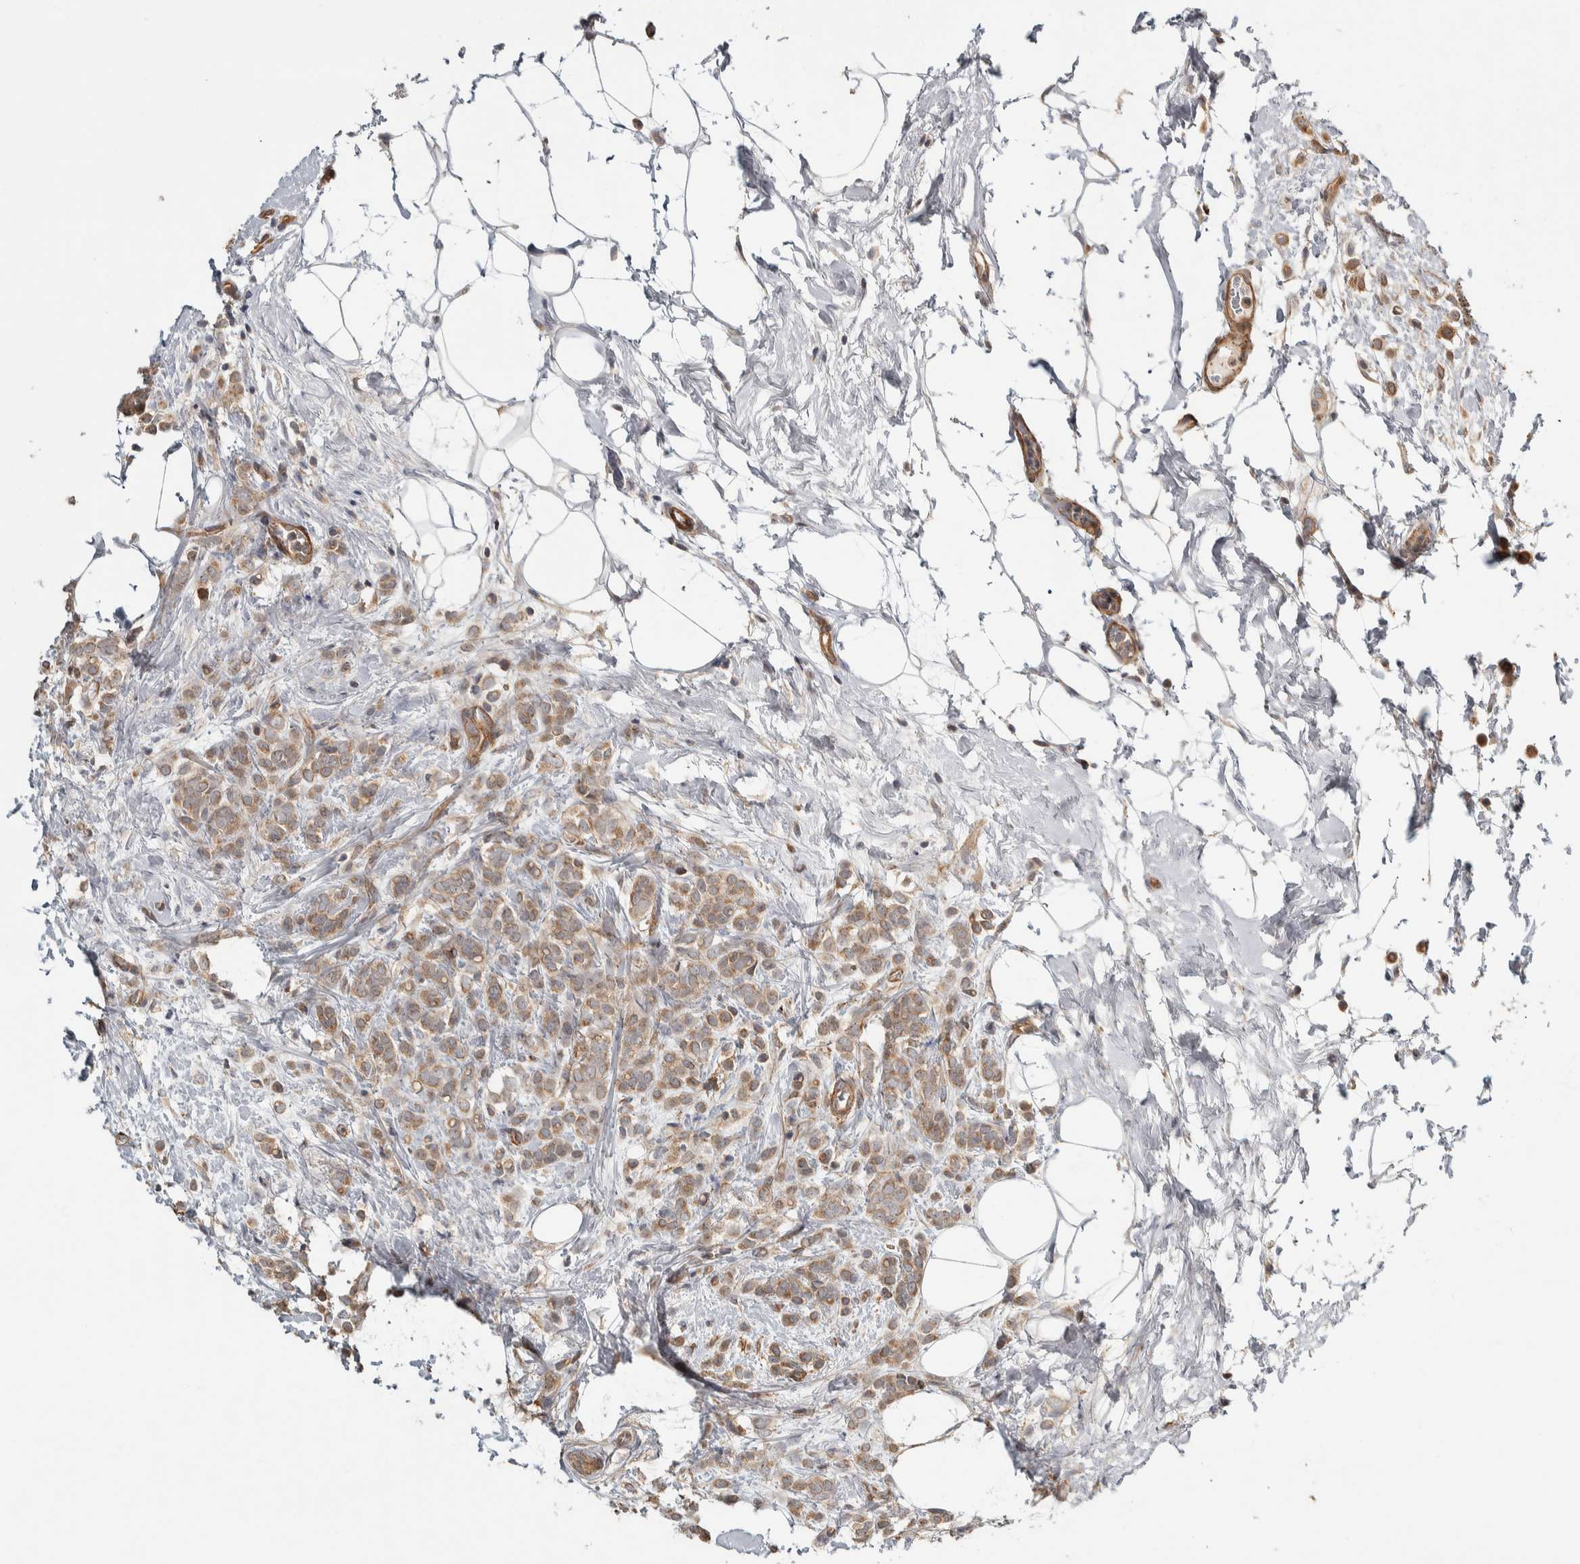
{"staining": {"intensity": "weak", "quantity": ">75%", "location": "cytoplasmic/membranous"}, "tissue": "breast cancer", "cell_type": "Tumor cells", "image_type": "cancer", "snomed": [{"axis": "morphology", "description": "Lobular carcinoma"}, {"axis": "topography", "description": "Breast"}], "caption": "Protein expression analysis of human breast lobular carcinoma reveals weak cytoplasmic/membranous staining in approximately >75% of tumor cells.", "gene": "TBC1D31", "patient": {"sex": "female", "age": 50}}